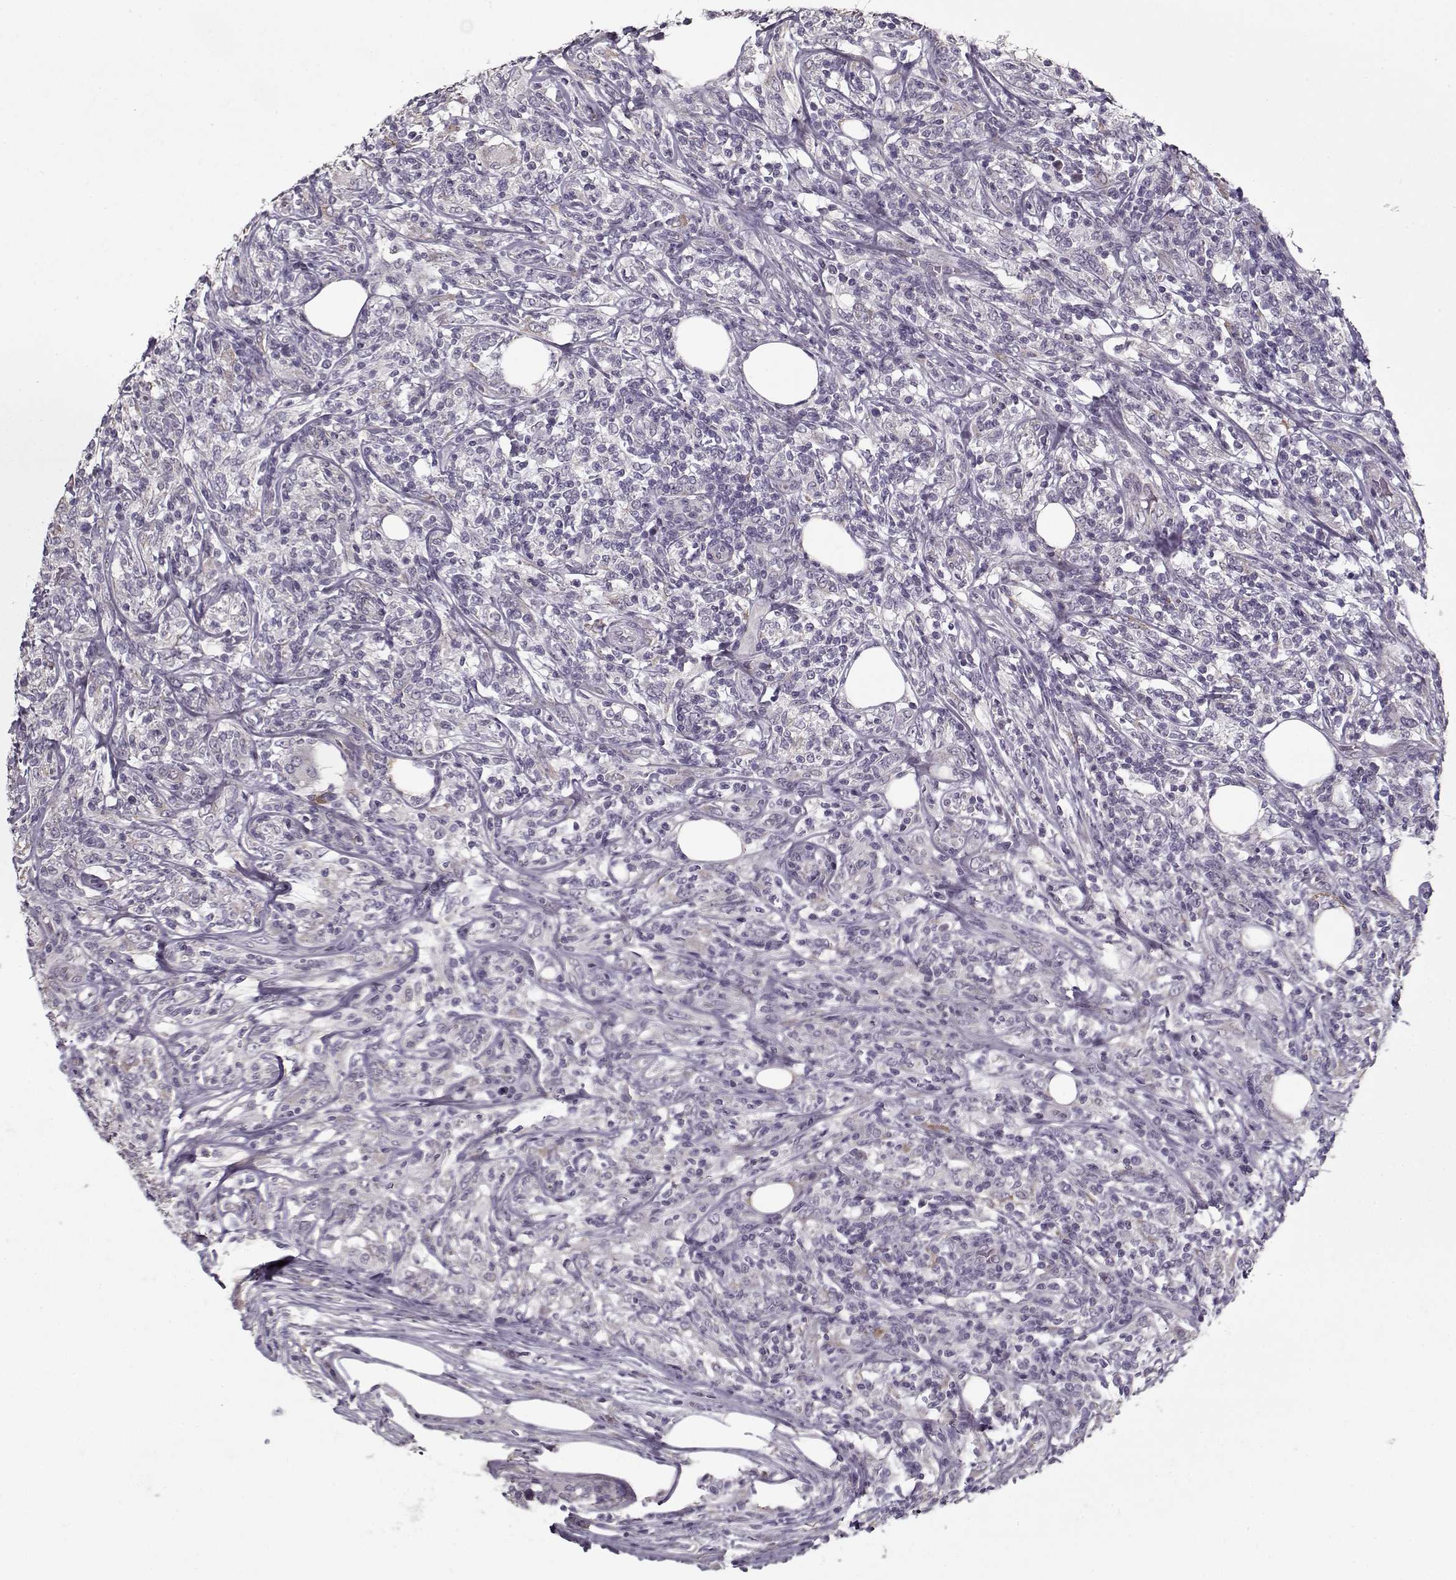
{"staining": {"intensity": "negative", "quantity": "none", "location": "none"}, "tissue": "lymphoma", "cell_type": "Tumor cells", "image_type": "cancer", "snomed": [{"axis": "morphology", "description": "Malignant lymphoma, non-Hodgkin's type, High grade"}, {"axis": "topography", "description": "Lymph node"}], "caption": "Protein analysis of lymphoma exhibits no significant staining in tumor cells.", "gene": "LAMA2", "patient": {"sex": "female", "age": 84}}